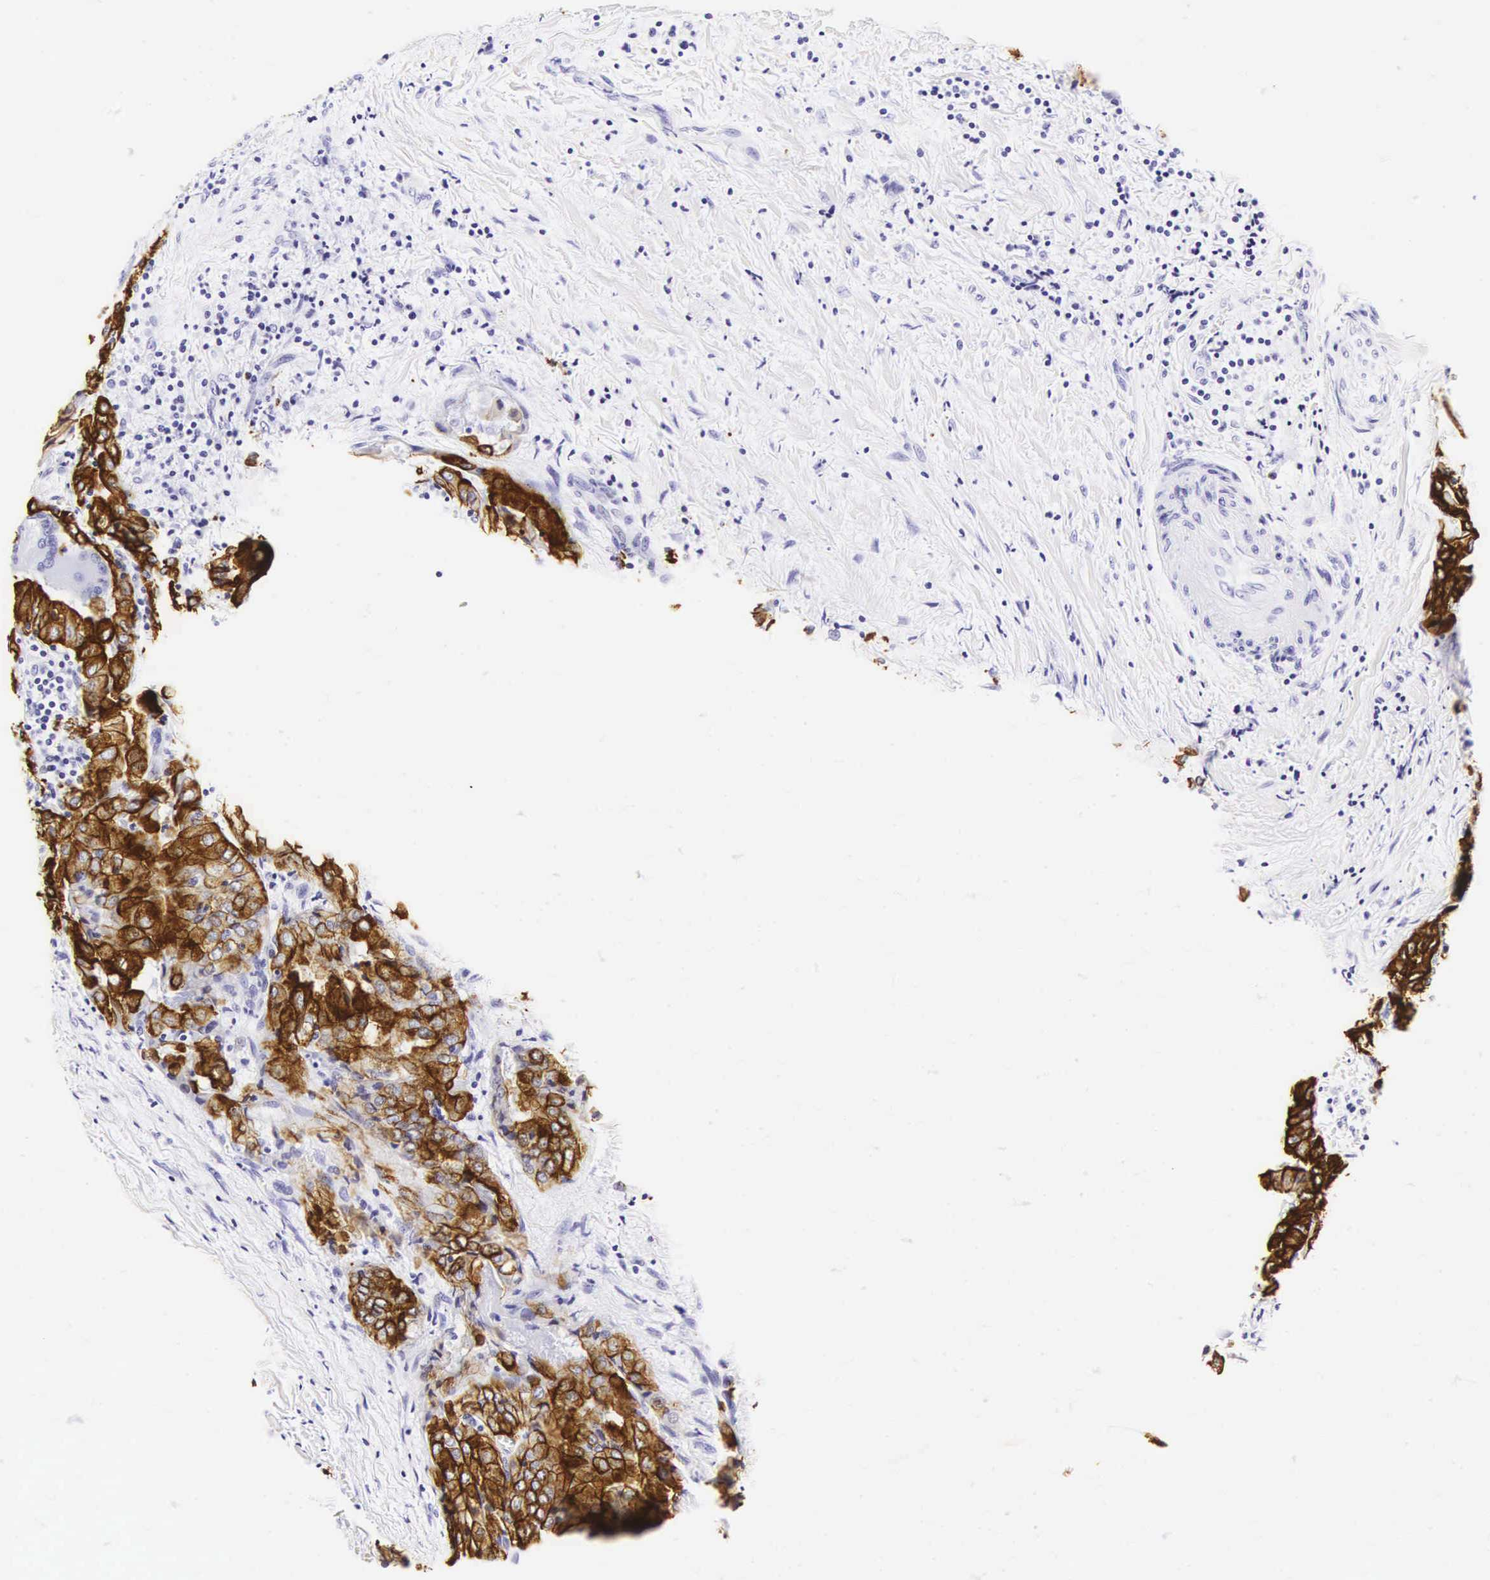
{"staining": {"intensity": "strong", "quantity": ">75%", "location": "cytoplasmic/membranous"}, "tissue": "thyroid cancer", "cell_type": "Tumor cells", "image_type": "cancer", "snomed": [{"axis": "morphology", "description": "Papillary adenocarcinoma, NOS"}, {"axis": "topography", "description": "Thyroid gland"}], "caption": "Human thyroid papillary adenocarcinoma stained with a brown dye reveals strong cytoplasmic/membranous positive staining in about >75% of tumor cells.", "gene": "KRT18", "patient": {"sex": "female", "age": 71}}